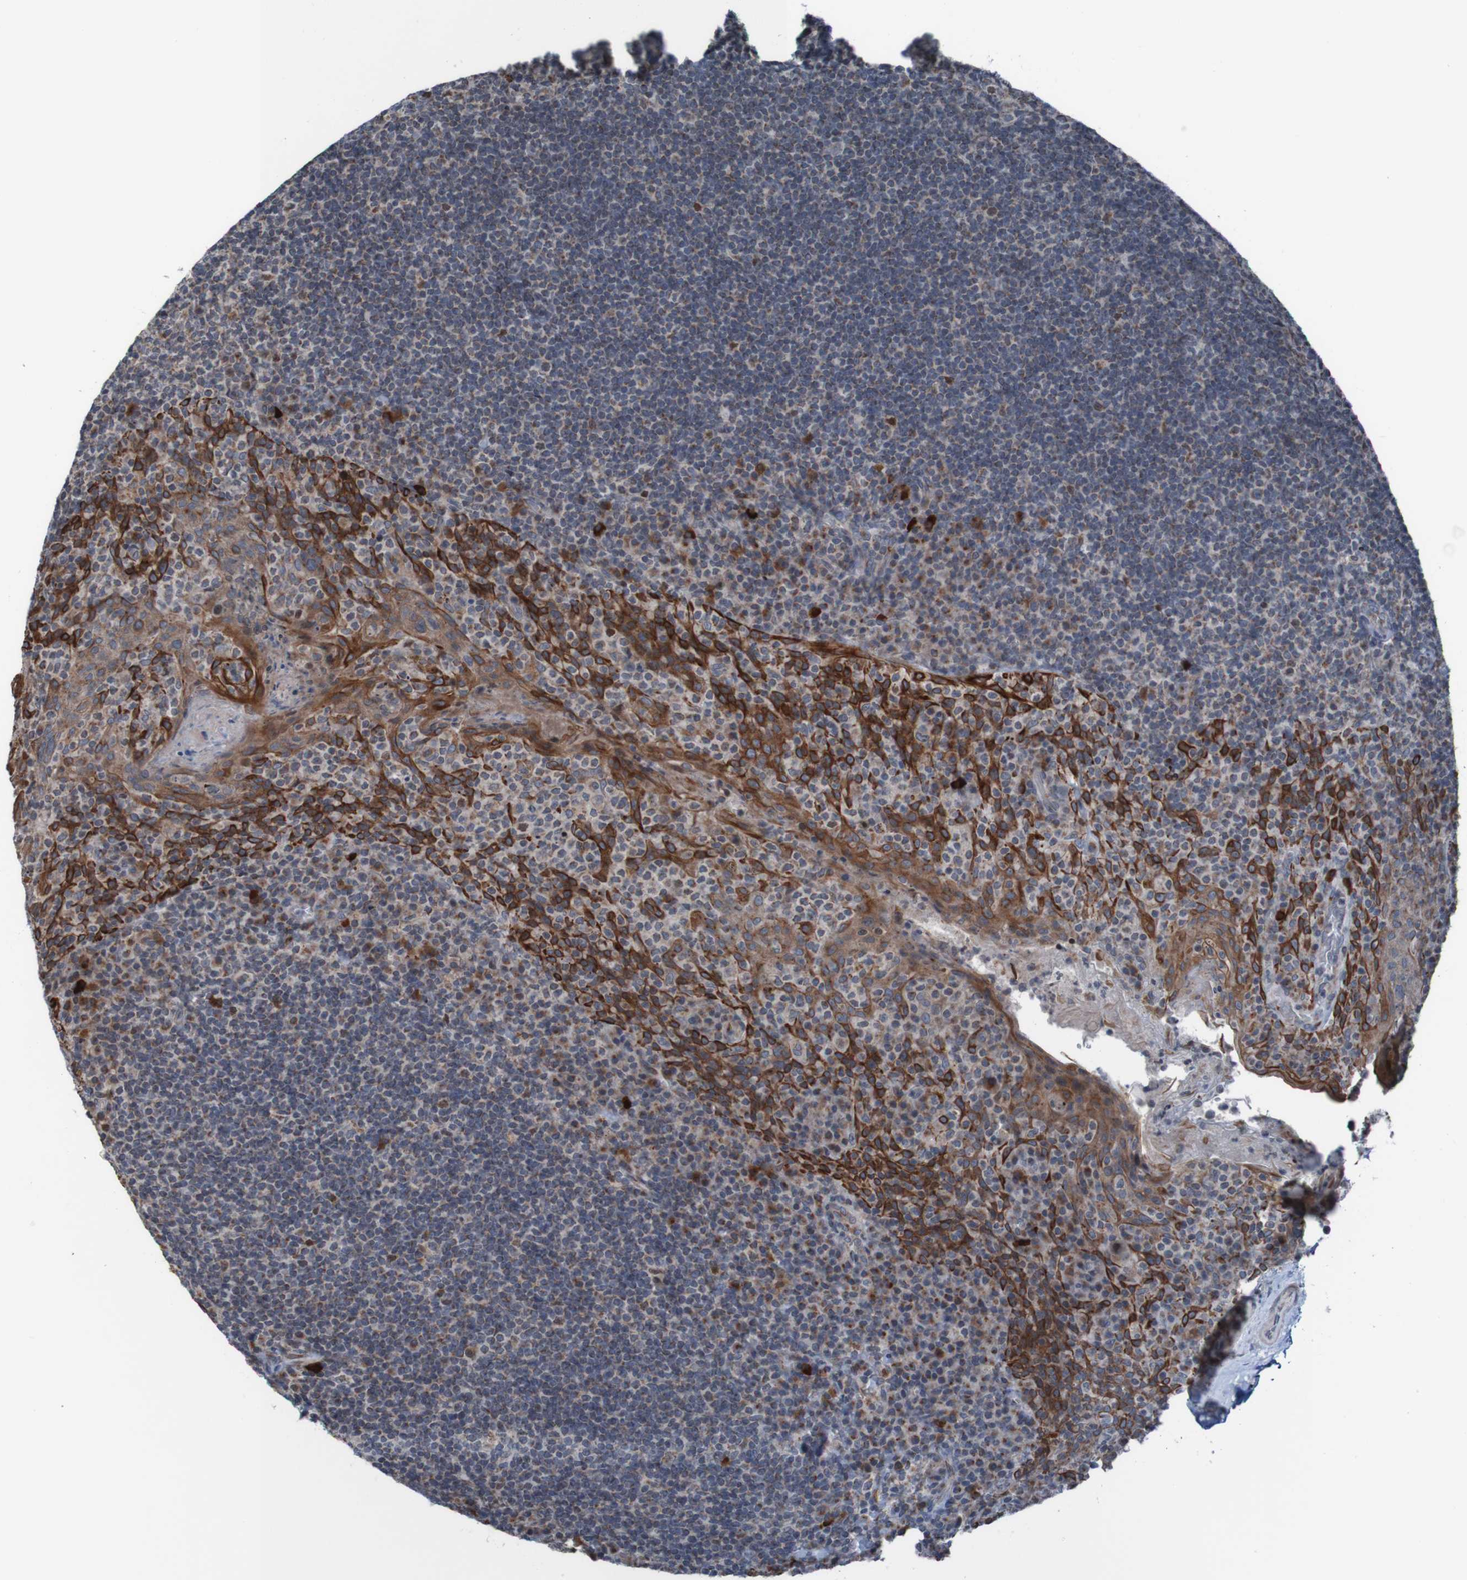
{"staining": {"intensity": "weak", "quantity": "25%-75%", "location": "cytoplasmic/membranous,nuclear"}, "tissue": "tonsil", "cell_type": "Germinal center cells", "image_type": "normal", "snomed": [{"axis": "morphology", "description": "Normal tissue, NOS"}, {"axis": "topography", "description": "Tonsil"}], "caption": "Immunohistochemical staining of normal tonsil demonstrates weak cytoplasmic/membranous,nuclear protein staining in about 25%-75% of germinal center cells. The protein is stained brown, and the nuclei are stained in blue (DAB (3,3'-diaminobenzidine) IHC with brightfield microscopy, high magnification).", "gene": "UNG", "patient": {"sex": "male", "age": 17}}